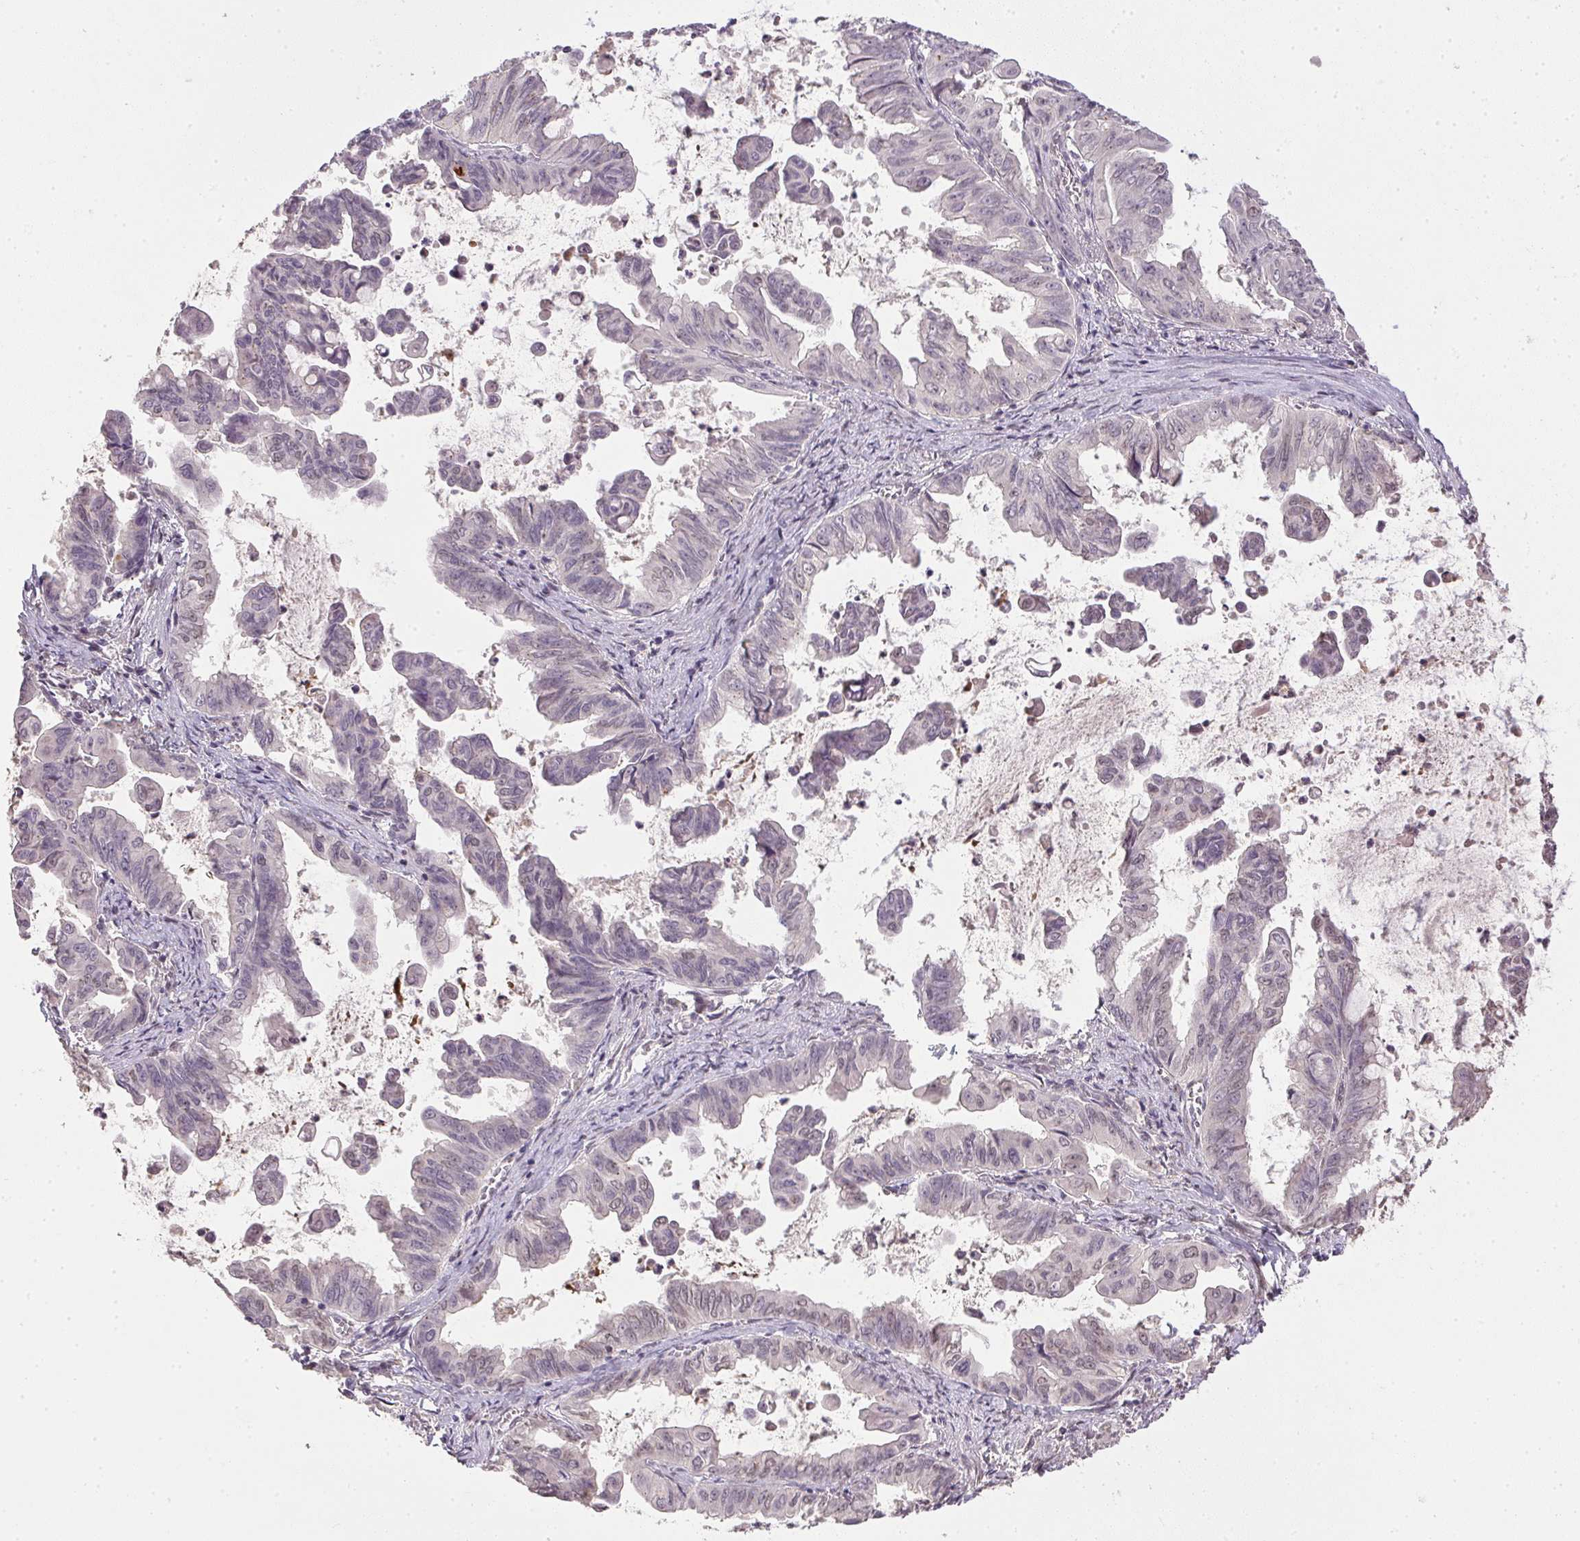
{"staining": {"intensity": "negative", "quantity": "none", "location": "none"}, "tissue": "stomach cancer", "cell_type": "Tumor cells", "image_type": "cancer", "snomed": [{"axis": "morphology", "description": "Adenocarcinoma, NOS"}, {"axis": "topography", "description": "Stomach, upper"}], "caption": "Immunohistochemistry (IHC) histopathology image of neoplastic tissue: stomach adenocarcinoma stained with DAB reveals no significant protein staining in tumor cells.", "gene": "PPP4R4", "patient": {"sex": "male", "age": 80}}